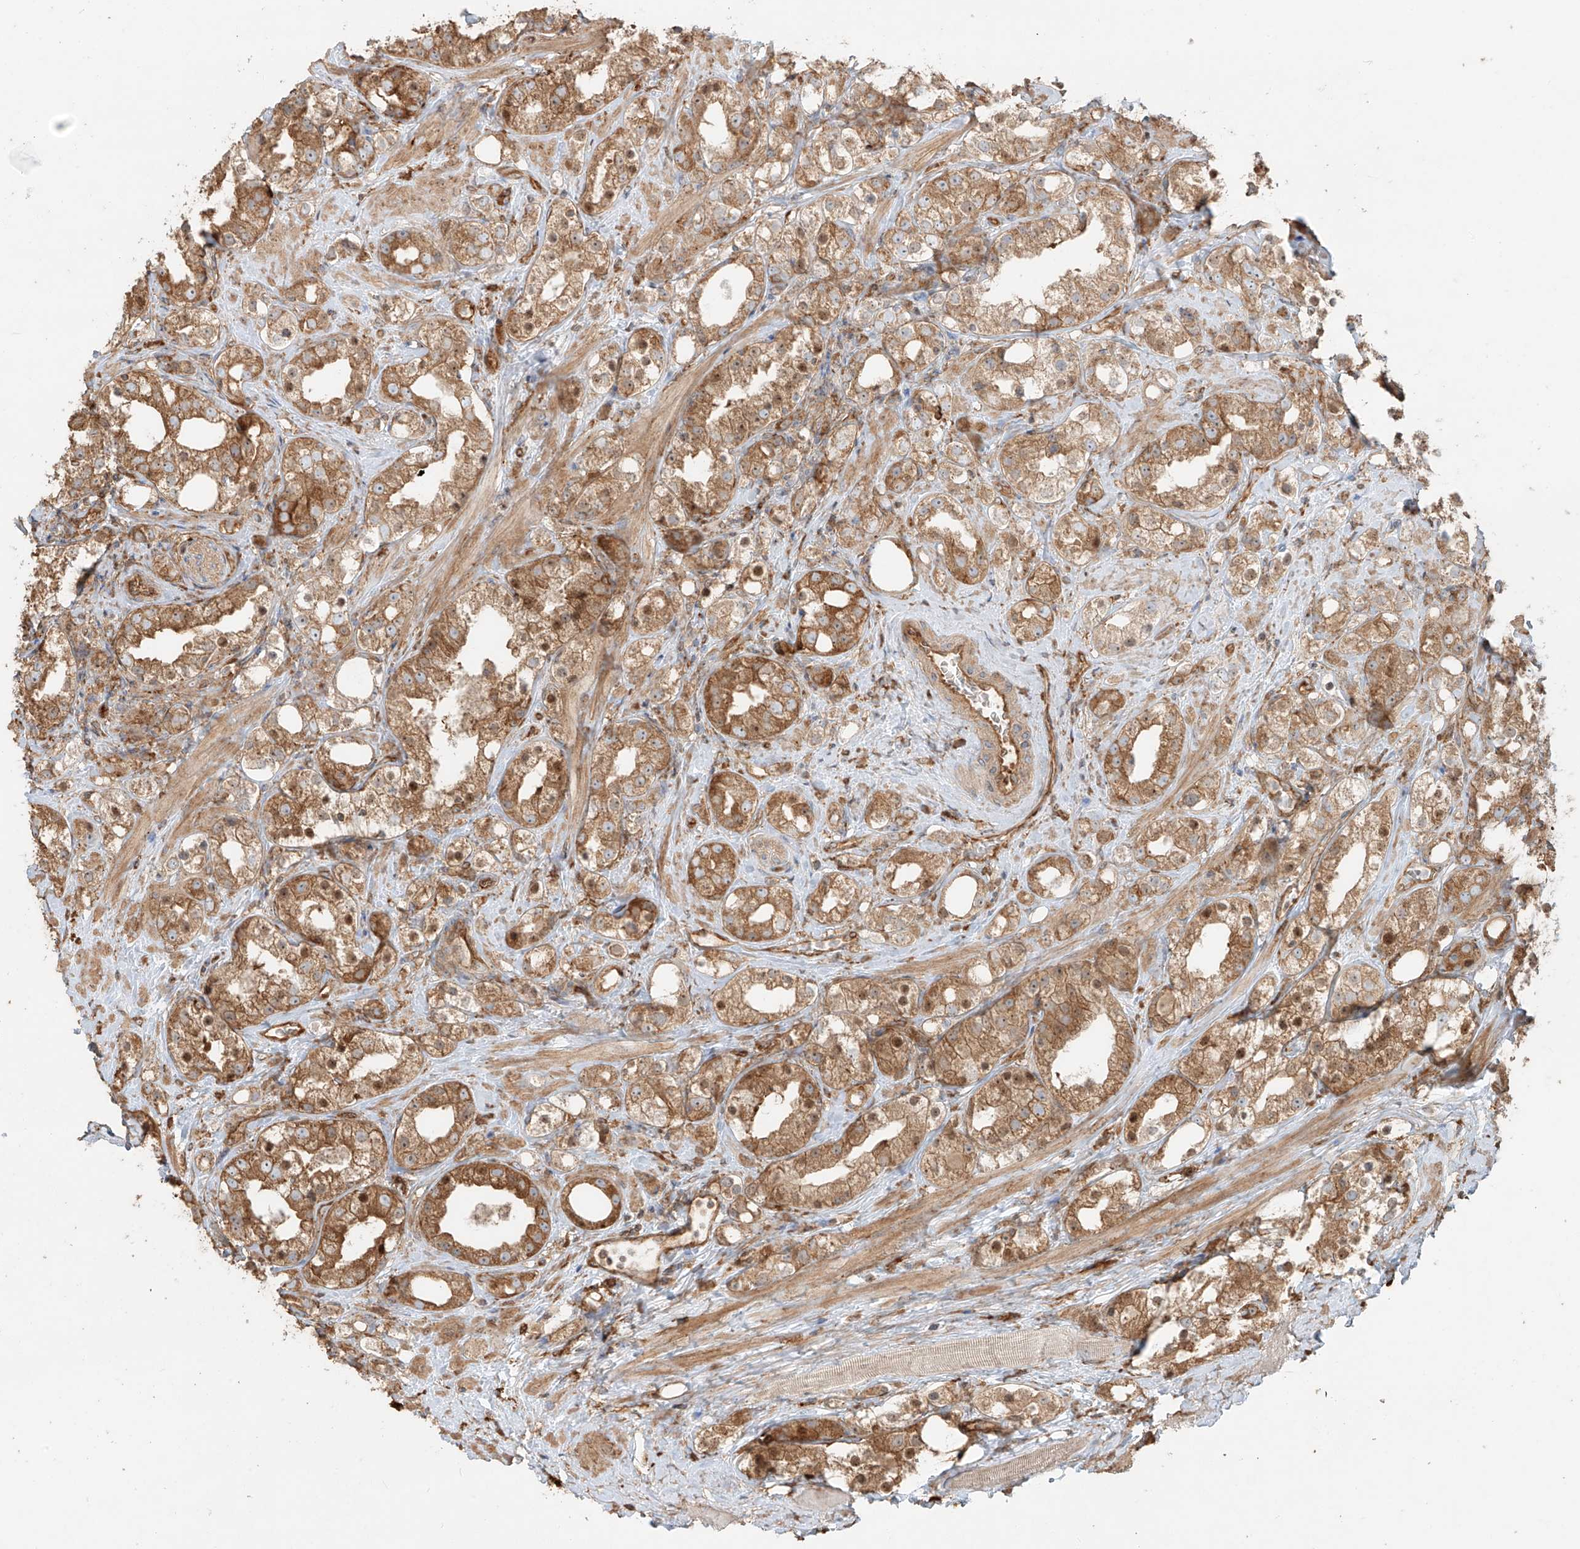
{"staining": {"intensity": "moderate", "quantity": ">75%", "location": "cytoplasmic/membranous,nuclear"}, "tissue": "prostate cancer", "cell_type": "Tumor cells", "image_type": "cancer", "snomed": [{"axis": "morphology", "description": "Adenocarcinoma, NOS"}, {"axis": "topography", "description": "Prostate"}], "caption": "Immunohistochemistry (IHC) photomicrograph of prostate cancer stained for a protein (brown), which shows medium levels of moderate cytoplasmic/membranous and nuclear expression in approximately >75% of tumor cells.", "gene": "SNX9", "patient": {"sex": "male", "age": 79}}